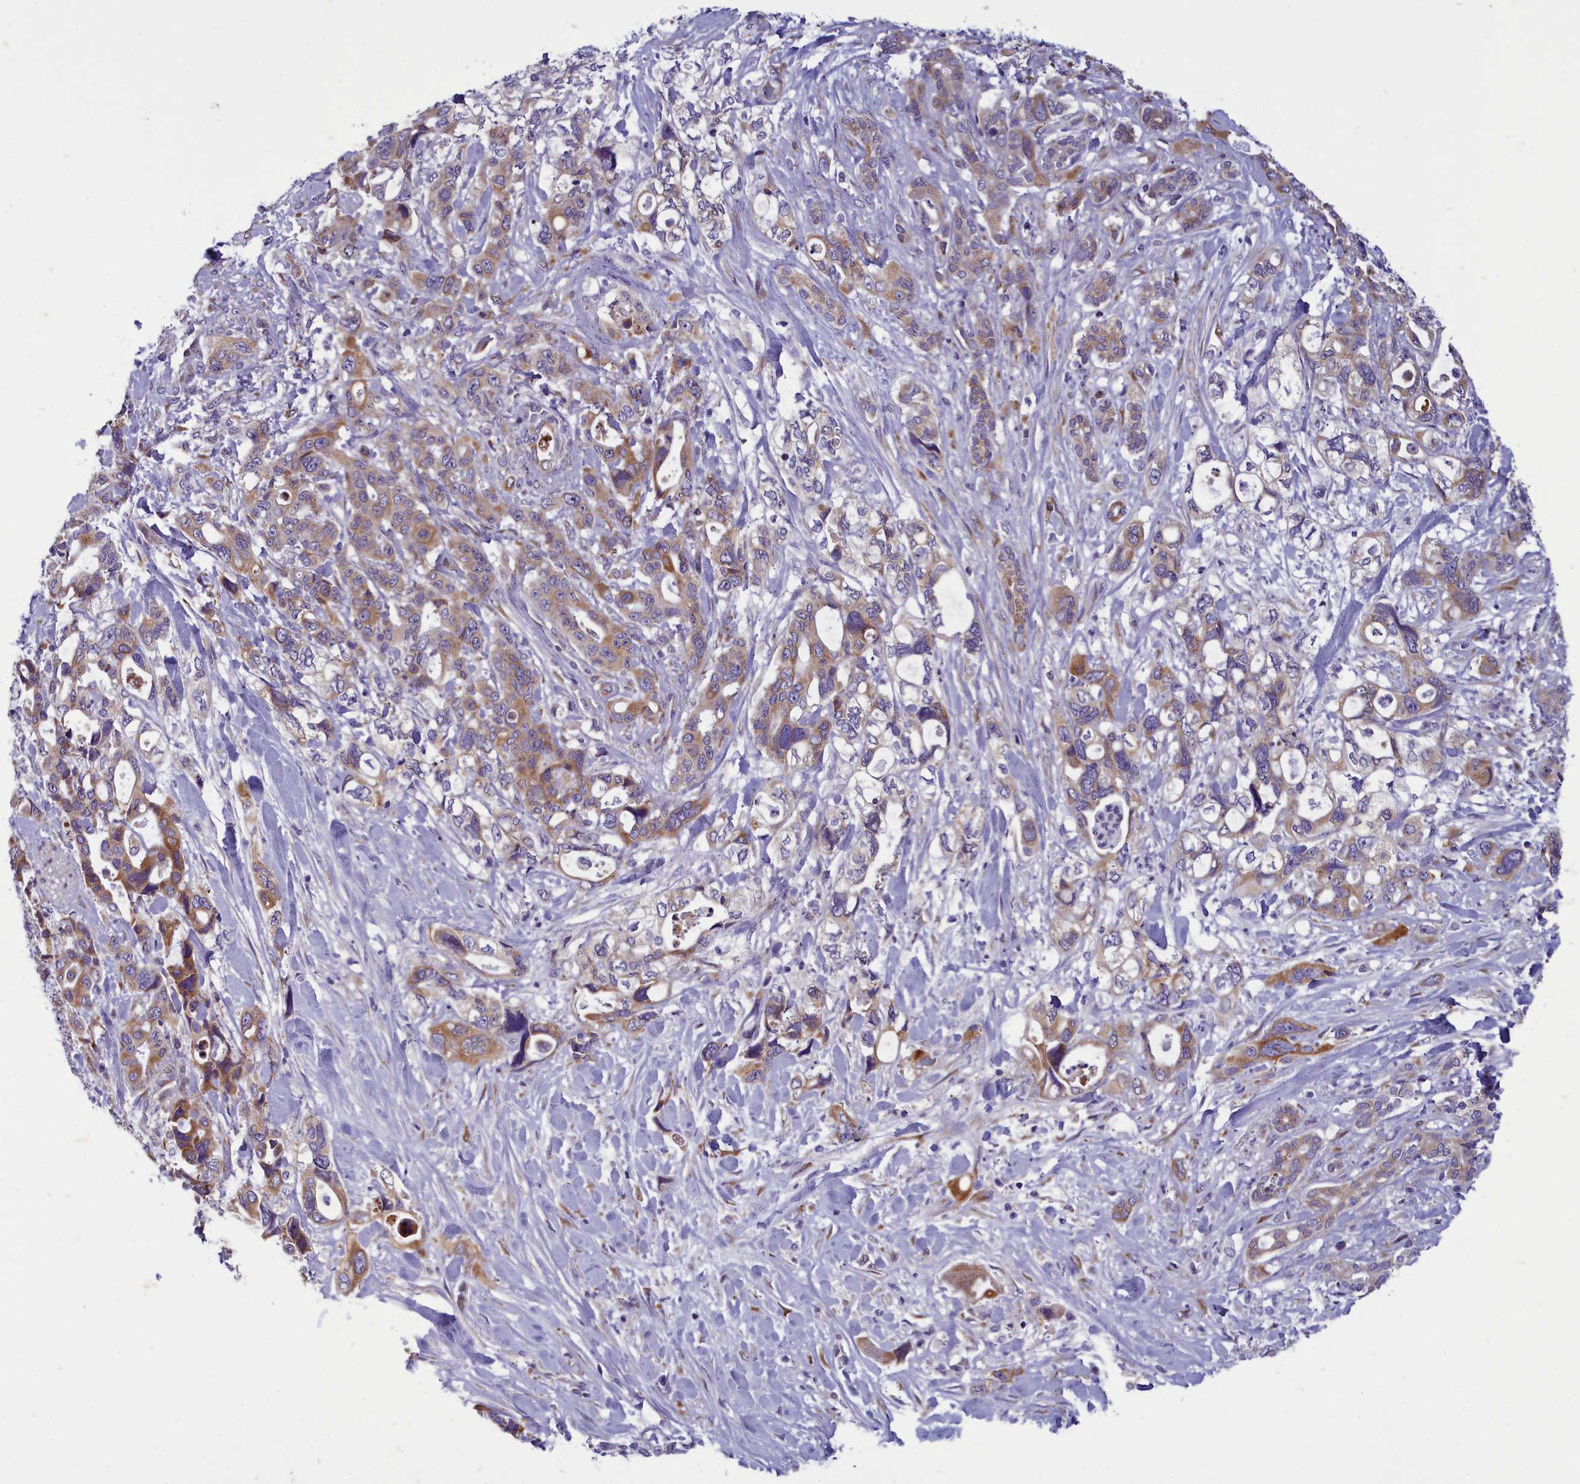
{"staining": {"intensity": "moderate", "quantity": ">75%", "location": "cytoplasmic/membranous"}, "tissue": "pancreatic cancer", "cell_type": "Tumor cells", "image_type": "cancer", "snomed": [{"axis": "morphology", "description": "Adenocarcinoma, NOS"}, {"axis": "topography", "description": "Pancreas"}], "caption": "There is medium levels of moderate cytoplasmic/membranous expression in tumor cells of pancreatic cancer (adenocarcinoma), as demonstrated by immunohistochemical staining (brown color).", "gene": "CENATAC", "patient": {"sex": "male", "age": 46}}